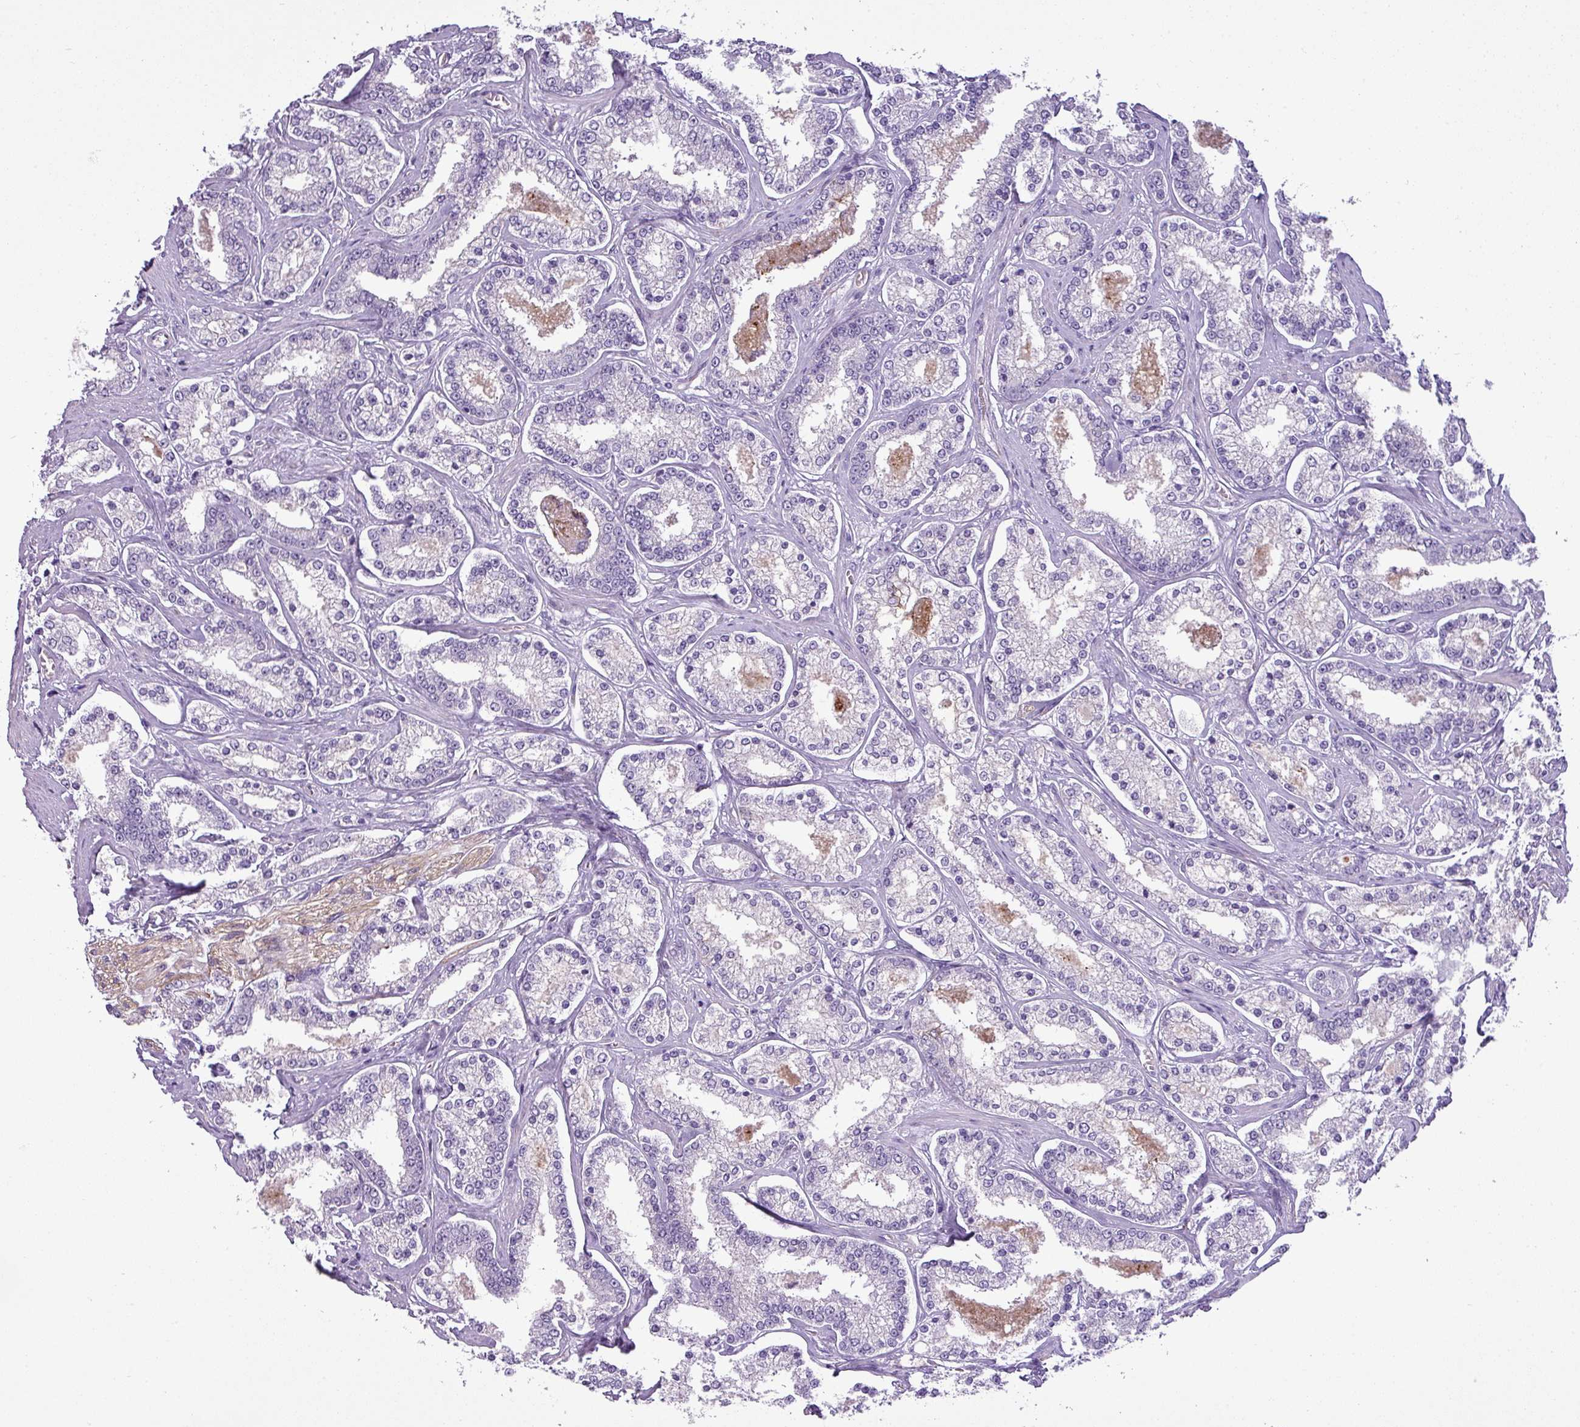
{"staining": {"intensity": "negative", "quantity": "none", "location": "none"}, "tissue": "prostate cancer", "cell_type": "Tumor cells", "image_type": "cancer", "snomed": [{"axis": "morphology", "description": "Normal tissue, NOS"}, {"axis": "morphology", "description": "Adenocarcinoma, High grade"}, {"axis": "topography", "description": "Prostate"}], "caption": "A photomicrograph of high-grade adenocarcinoma (prostate) stained for a protein demonstrates no brown staining in tumor cells.", "gene": "TMEM178B", "patient": {"sex": "male", "age": 83}}